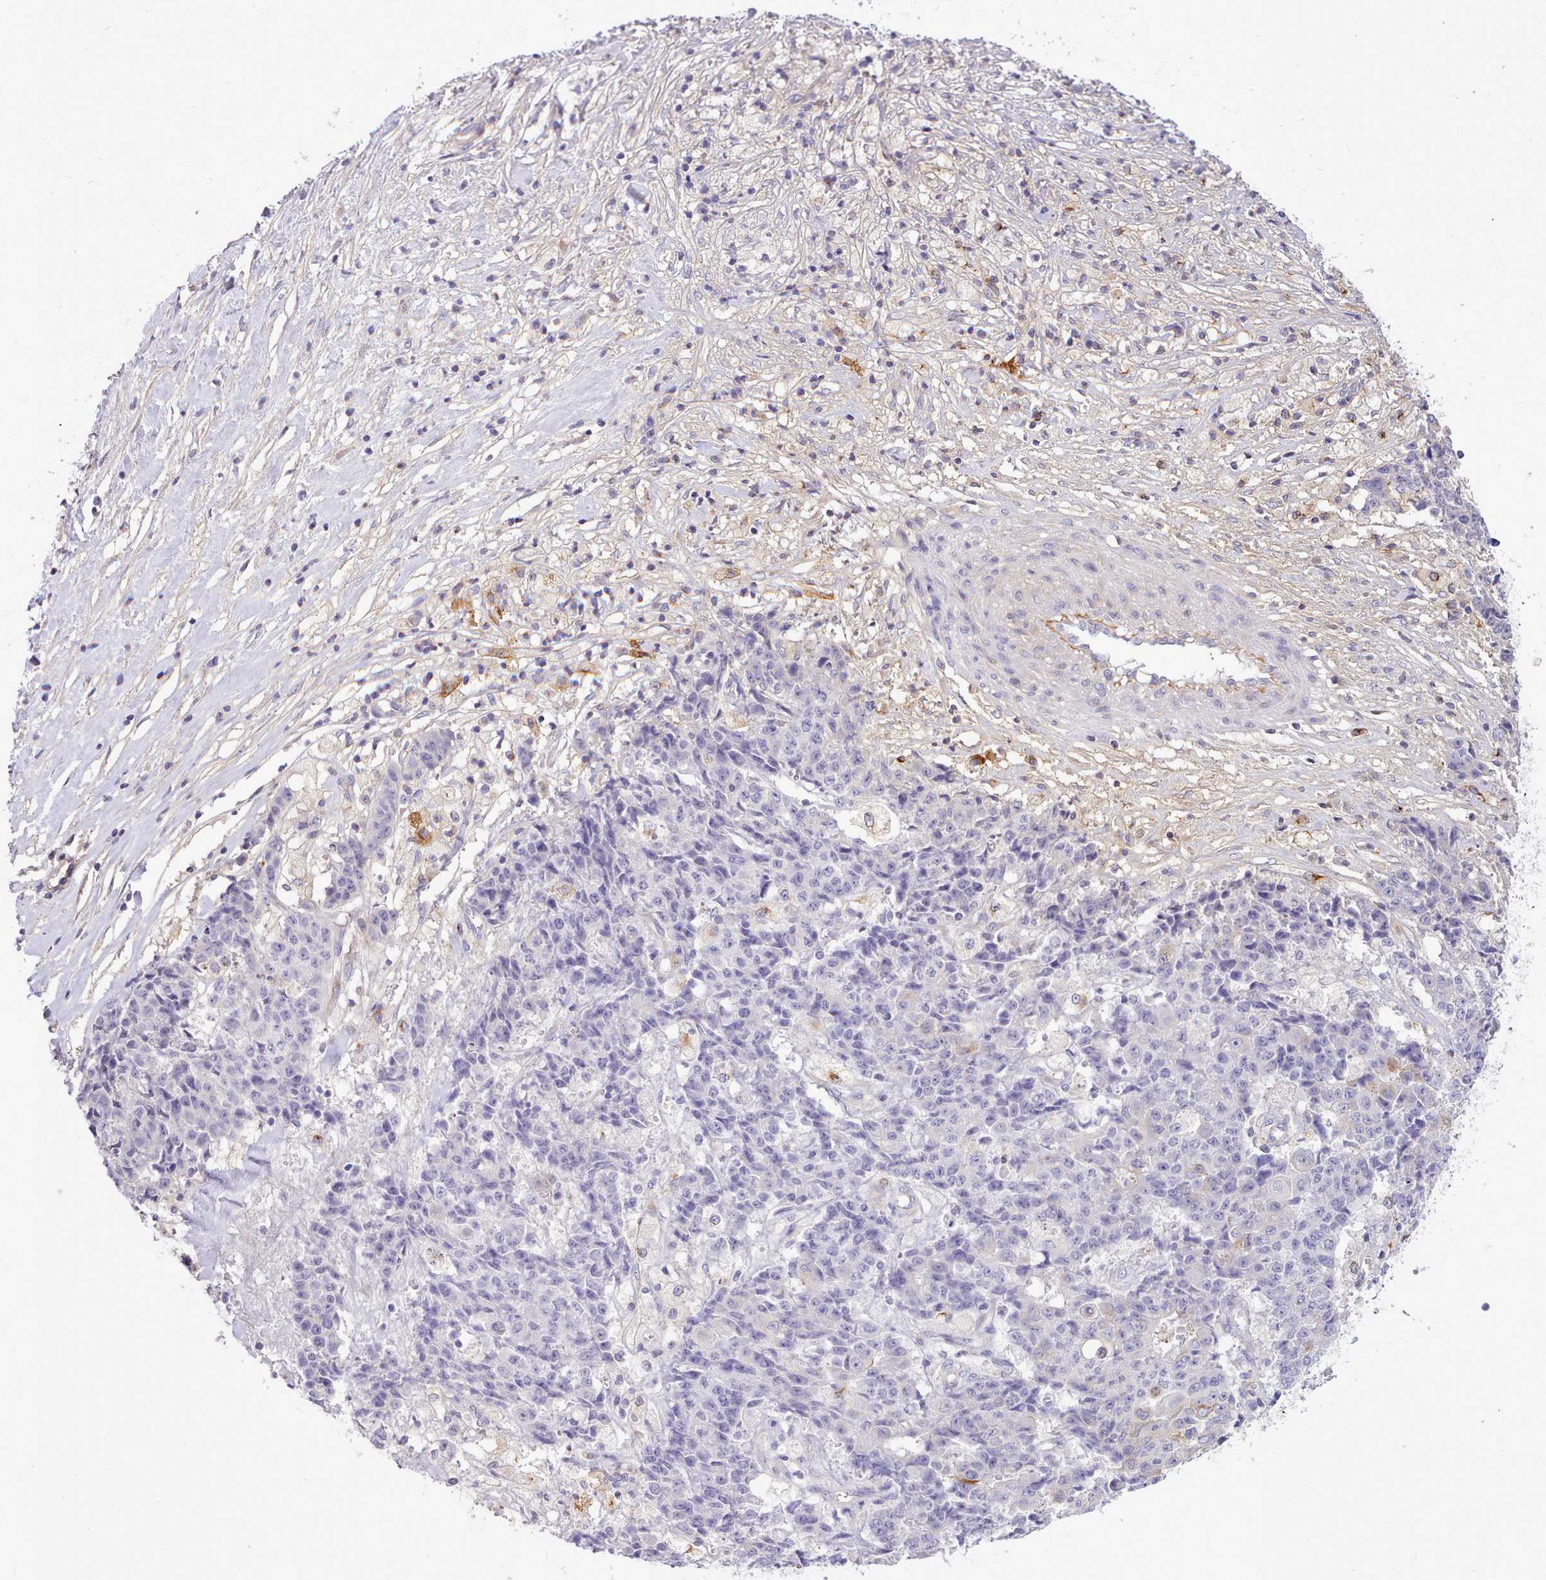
{"staining": {"intensity": "negative", "quantity": "none", "location": "none"}, "tissue": "ovarian cancer", "cell_type": "Tumor cells", "image_type": "cancer", "snomed": [{"axis": "morphology", "description": "Carcinoma, endometroid"}, {"axis": "topography", "description": "Ovary"}], "caption": "This is an IHC image of ovarian cancer (endometroid carcinoma). There is no positivity in tumor cells.", "gene": "CYP2A13", "patient": {"sex": "female", "age": 42}}